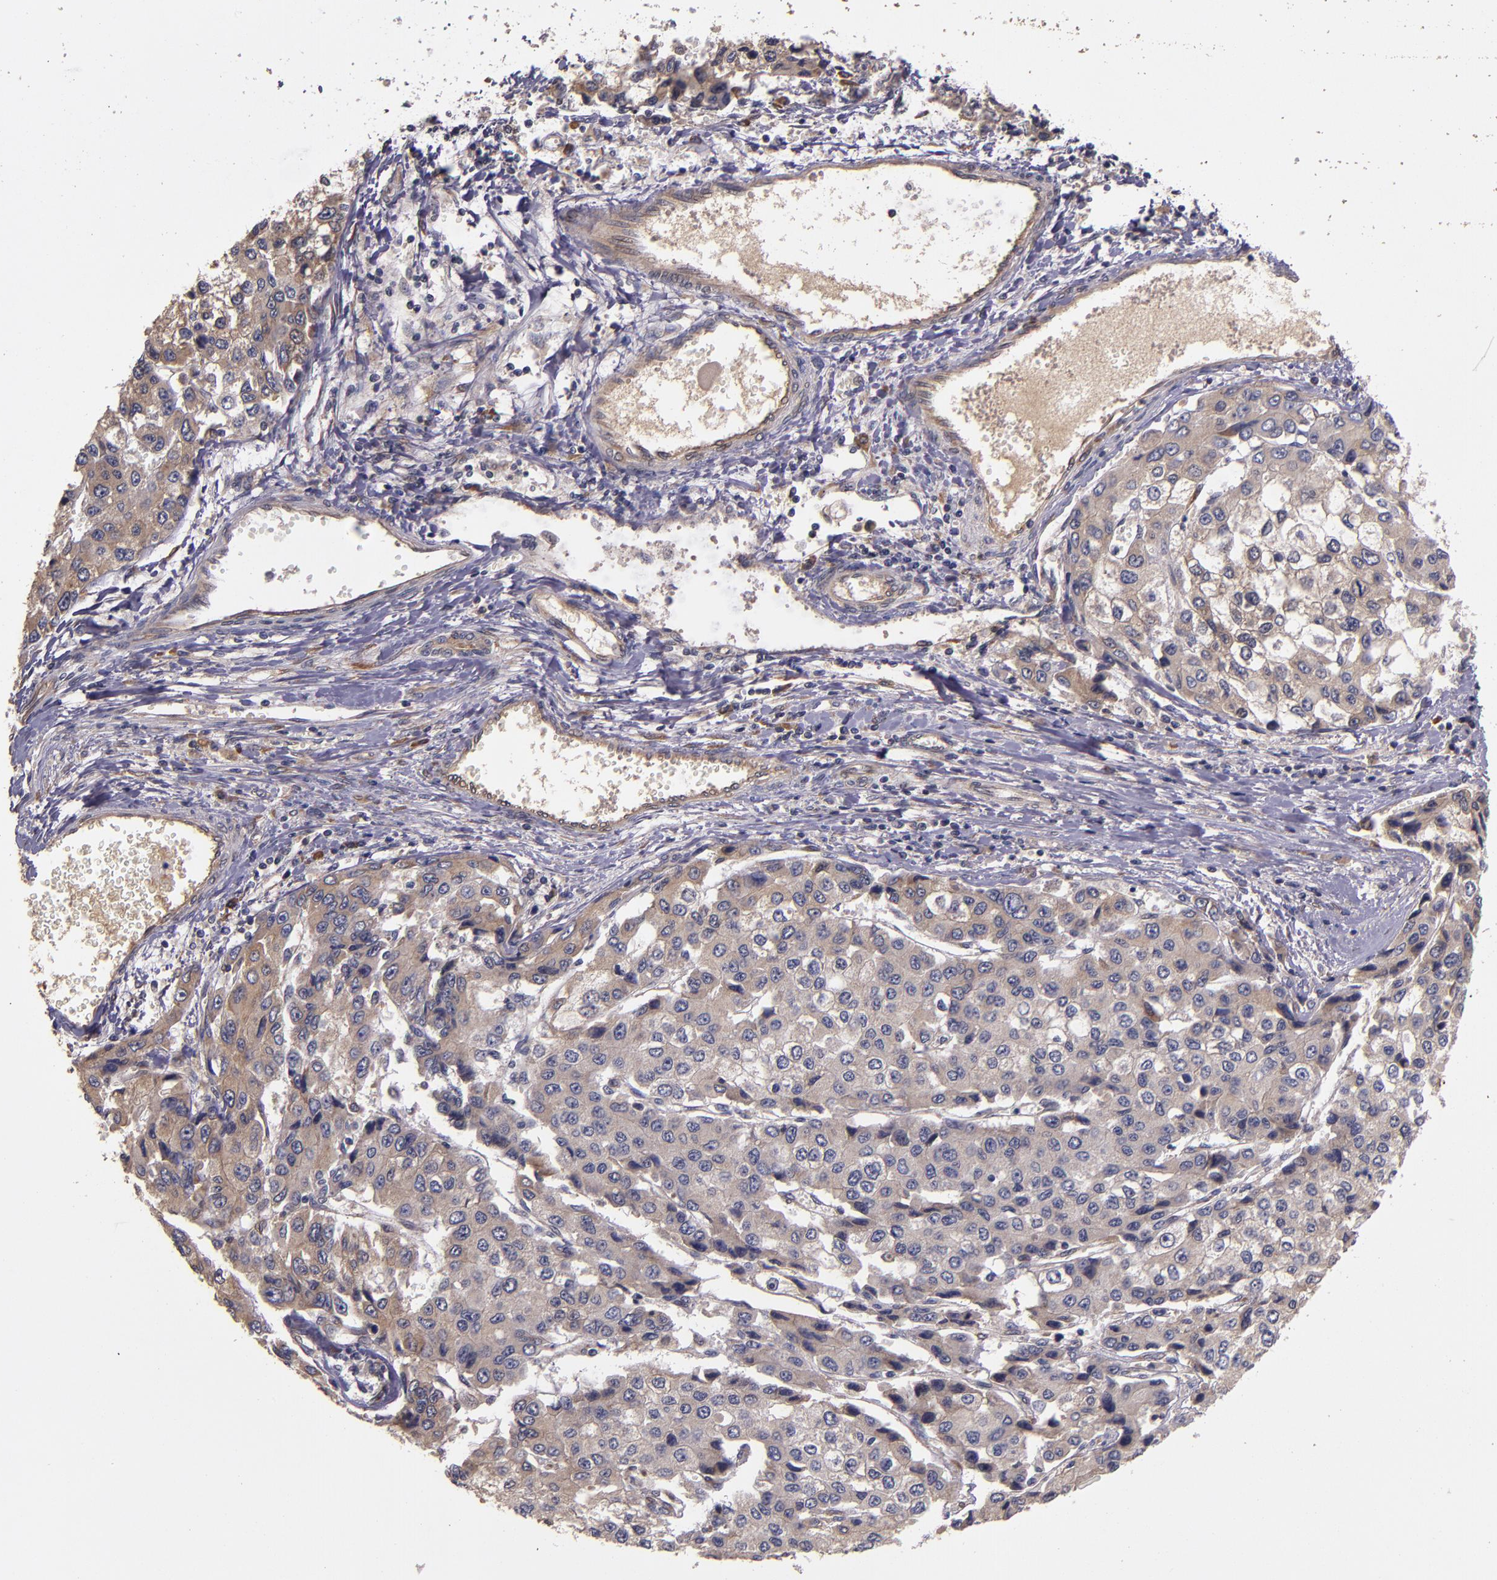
{"staining": {"intensity": "moderate", "quantity": ">75%", "location": "cytoplasmic/membranous"}, "tissue": "liver cancer", "cell_type": "Tumor cells", "image_type": "cancer", "snomed": [{"axis": "morphology", "description": "Carcinoma, Hepatocellular, NOS"}, {"axis": "topography", "description": "Liver"}], "caption": "This image shows IHC staining of hepatocellular carcinoma (liver), with medium moderate cytoplasmic/membranous positivity in about >75% of tumor cells.", "gene": "PRAF2", "patient": {"sex": "female", "age": 66}}